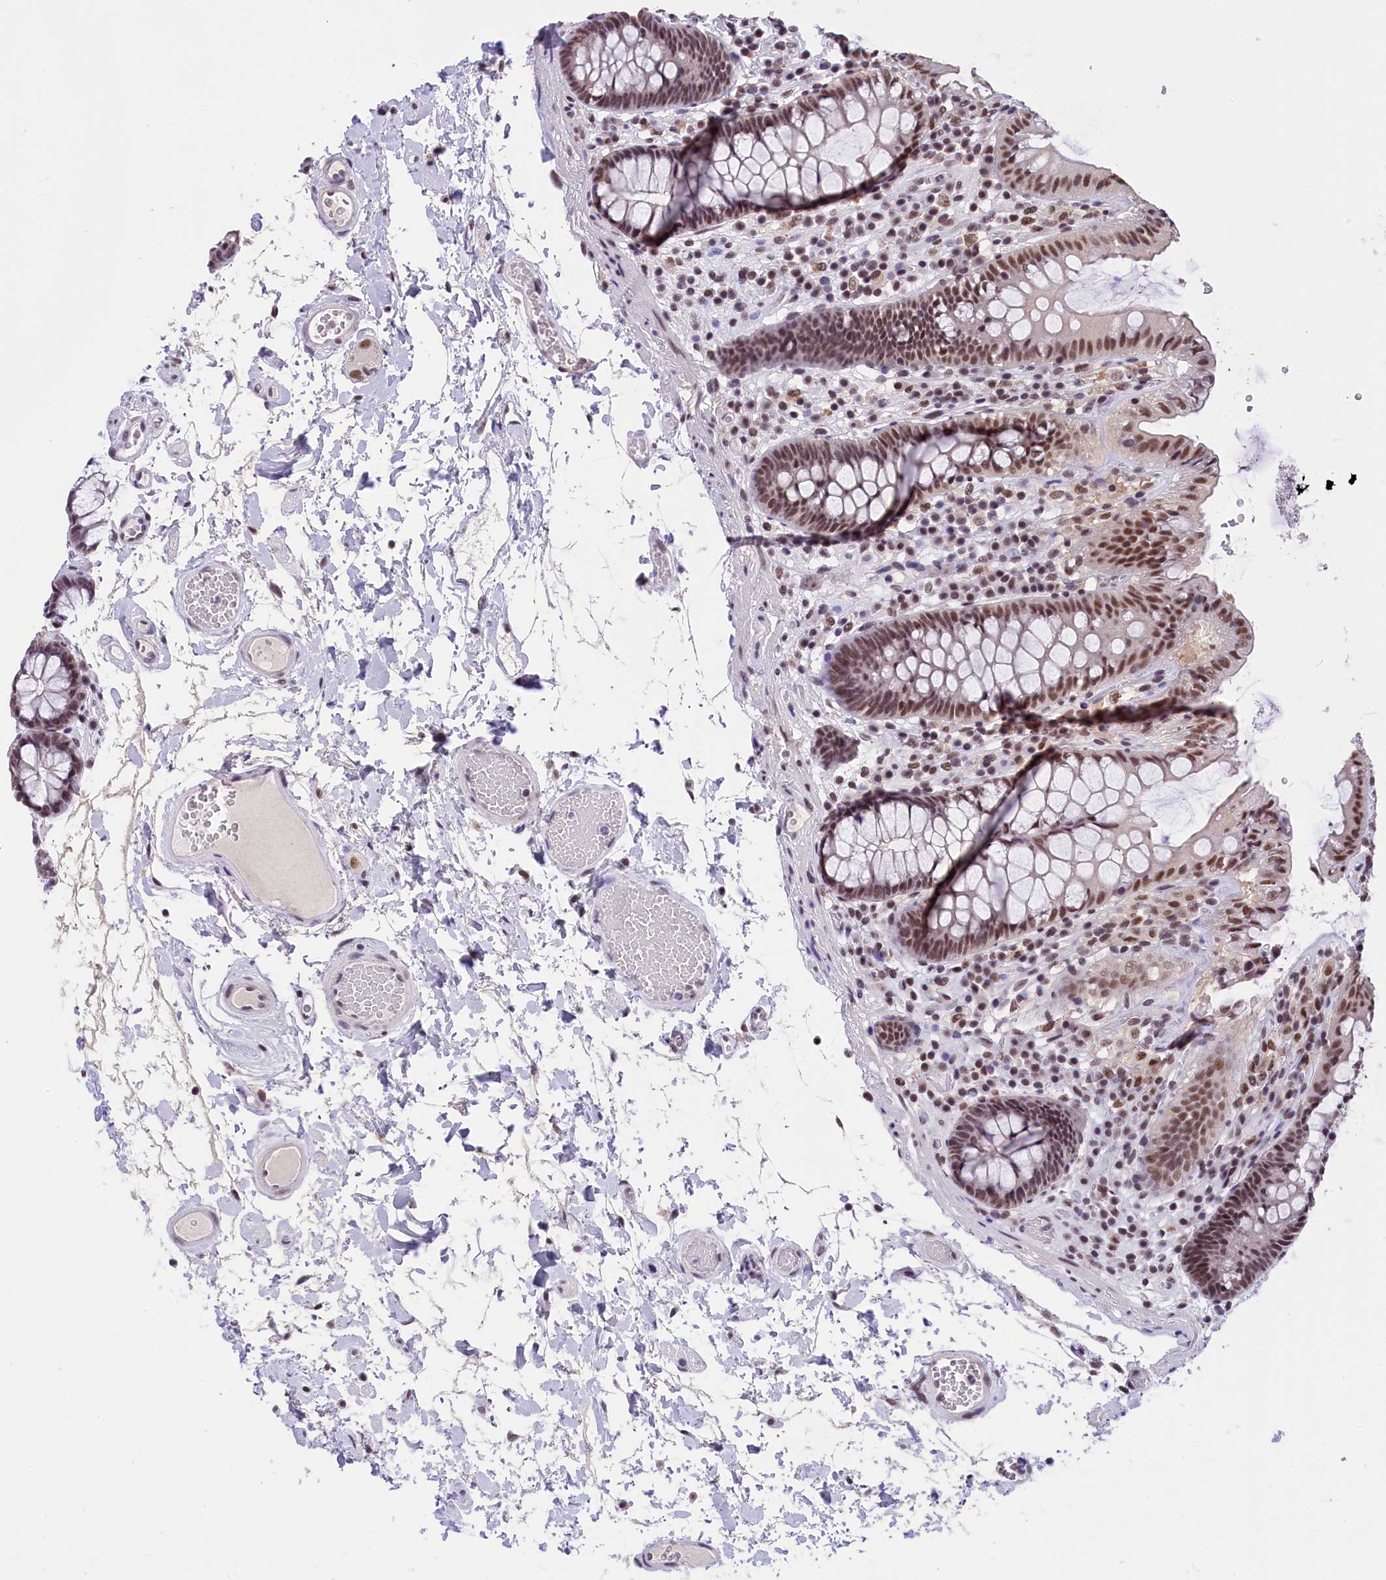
{"staining": {"intensity": "weak", "quantity": "25%-75%", "location": "nuclear"}, "tissue": "colon", "cell_type": "Endothelial cells", "image_type": "normal", "snomed": [{"axis": "morphology", "description": "Normal tissue, NOS"}, {"axis": "topography", "description": "Colon"}], "caption": "Immunohistochemical staining of benign human colon exhibits 25%-75% levels of weak nuclear protein staining in about 25%-75% of endothelial cells. The staining is performed using DAB (3,3'-diaminobenzidine) brown chromogen to label protein expression. The nuclei are counter-stained blue using hematoxylin.", "gene": "ZC3H4", "patient": {"sex": "male", "age": 84}}